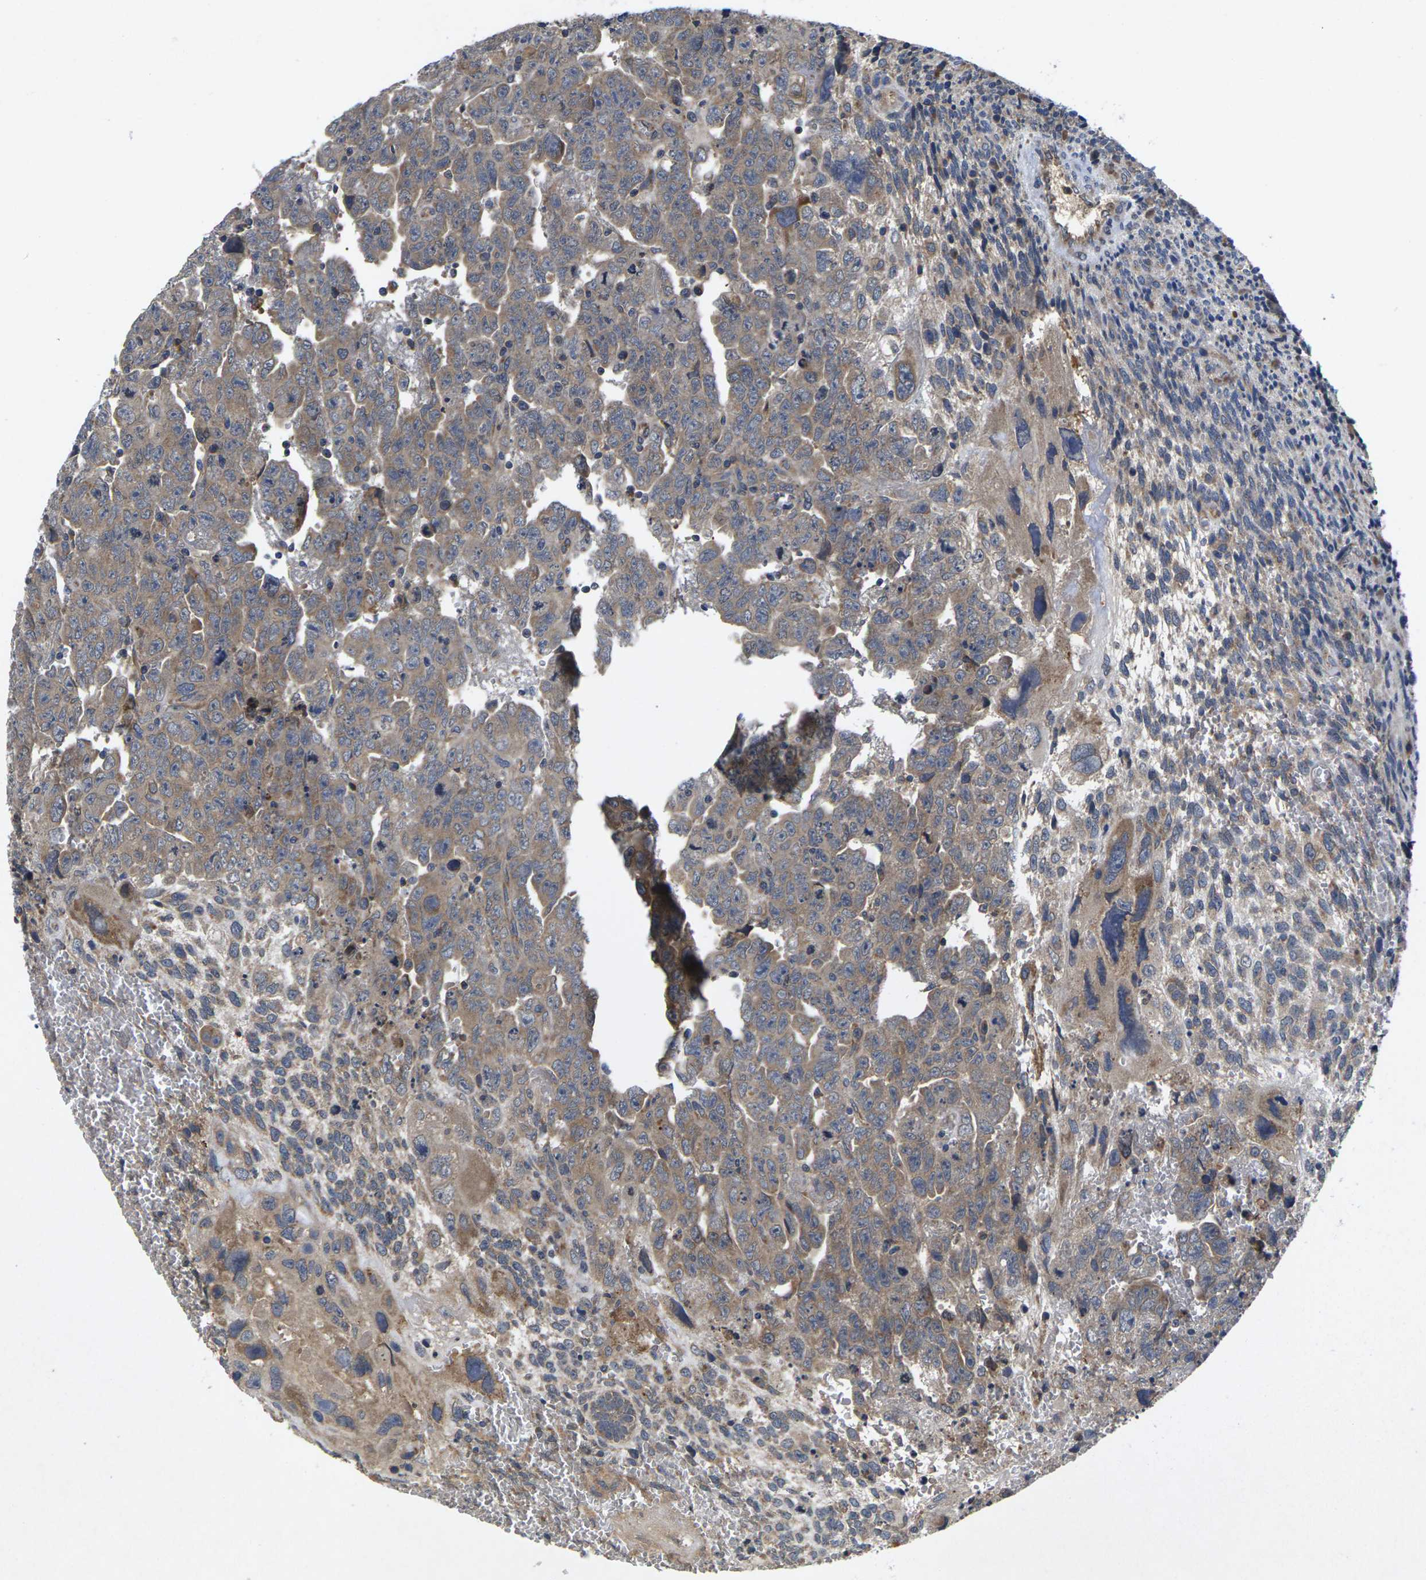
{"staining": {"intensity": "moderate", "quantity": "25%-75%", "location": "cytoplasmic/membranous"}, "tissue": "testis cancer", "cell_type": "Tumor cells", "image_type": "cancer", "snomed": [{"axis": "morphology", "description": "Carcinoma, Embryonal, NOS"}, {"axis": "topography", "description": "Testis"}], "caption": "Immunohistochemistry staining of testis cancer (embryonal carcinoma), which exhibits medium levels of moderate cytoplasmic/membranous staining in about 25%-75% of tumor cells indicating moderate cytoplasmic/membranous protein positivity. The staining was performed using DAB (3,3'-diaminobenzidine) (brown) for protein detection and nuclei were counterstained in hematoxylin (blue).", "gene": "KIF1B", "patient": {"sex": "male", "age": 28}}